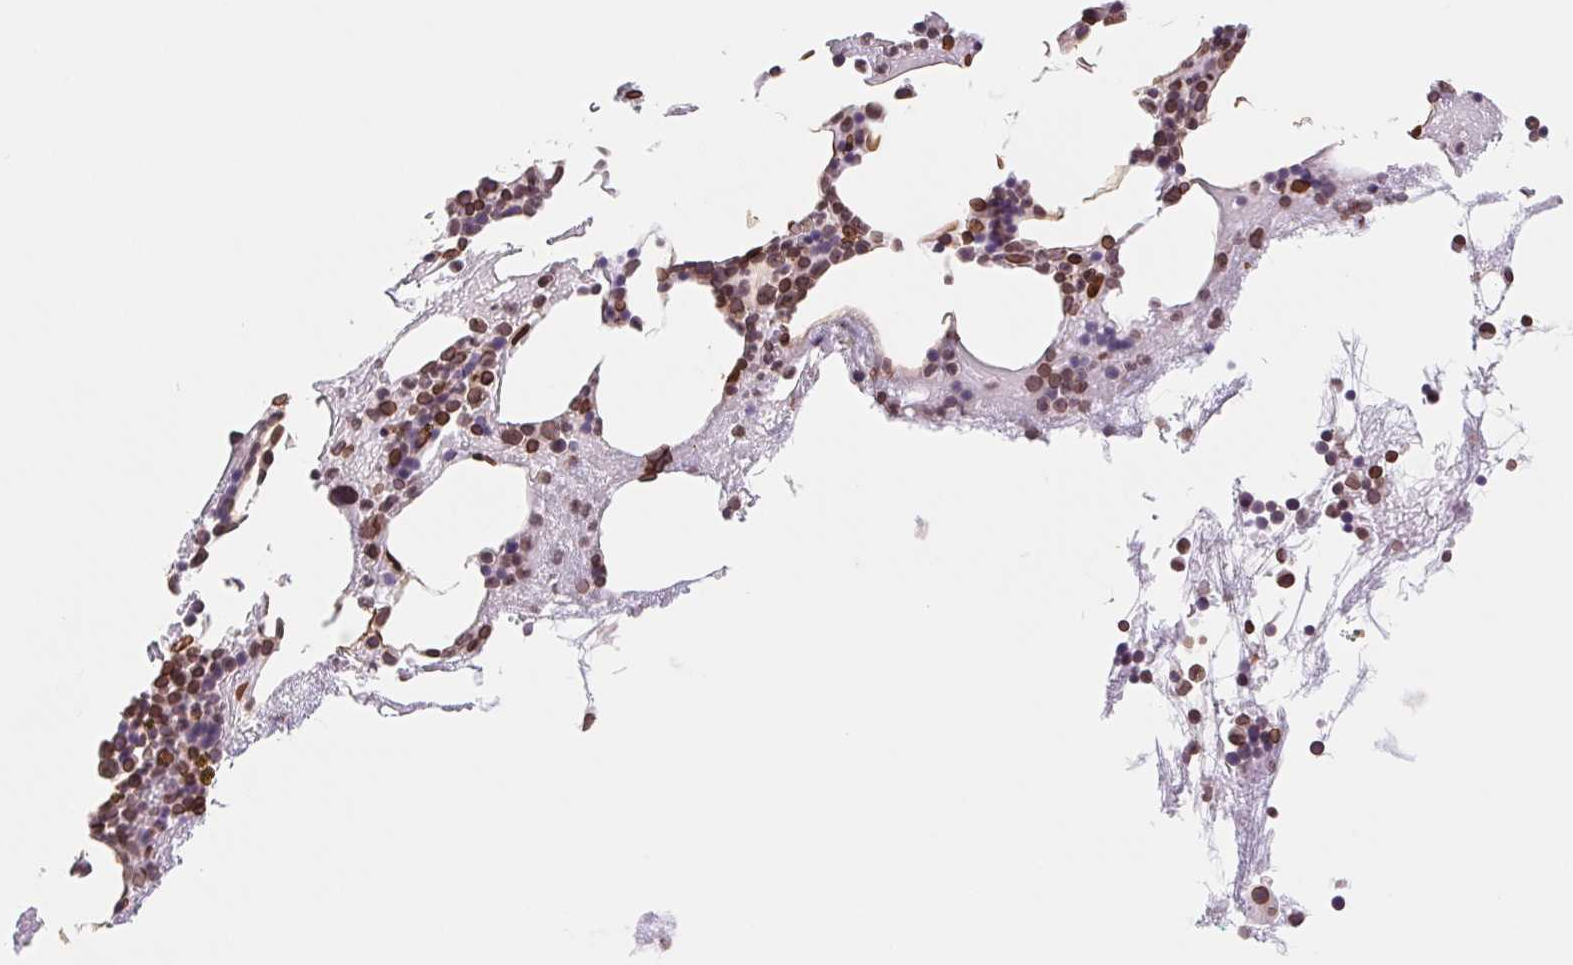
{"staining": {"intensity": "strong", "quantity": "25%-75%", "location": "cytoplasmic/membranous,nuclear"}, "tissue": "bone marrow", "cell_type": "Hematopoietic cells", "image_type": "normal", "snomed": [{"axis": "morphology", "description": "Normal tissue, NOS"}, {"axis": "topography", "description": "Bone marrow"}], "caption": "Protein staining exhibits strong cytoplasmic/membranous,nuclear staining in approximately 25%-75% of hematopoietic cells in benign bone marrow.", "gene": "LMNB2", "patient": {"sex": "female", "age": 62}}